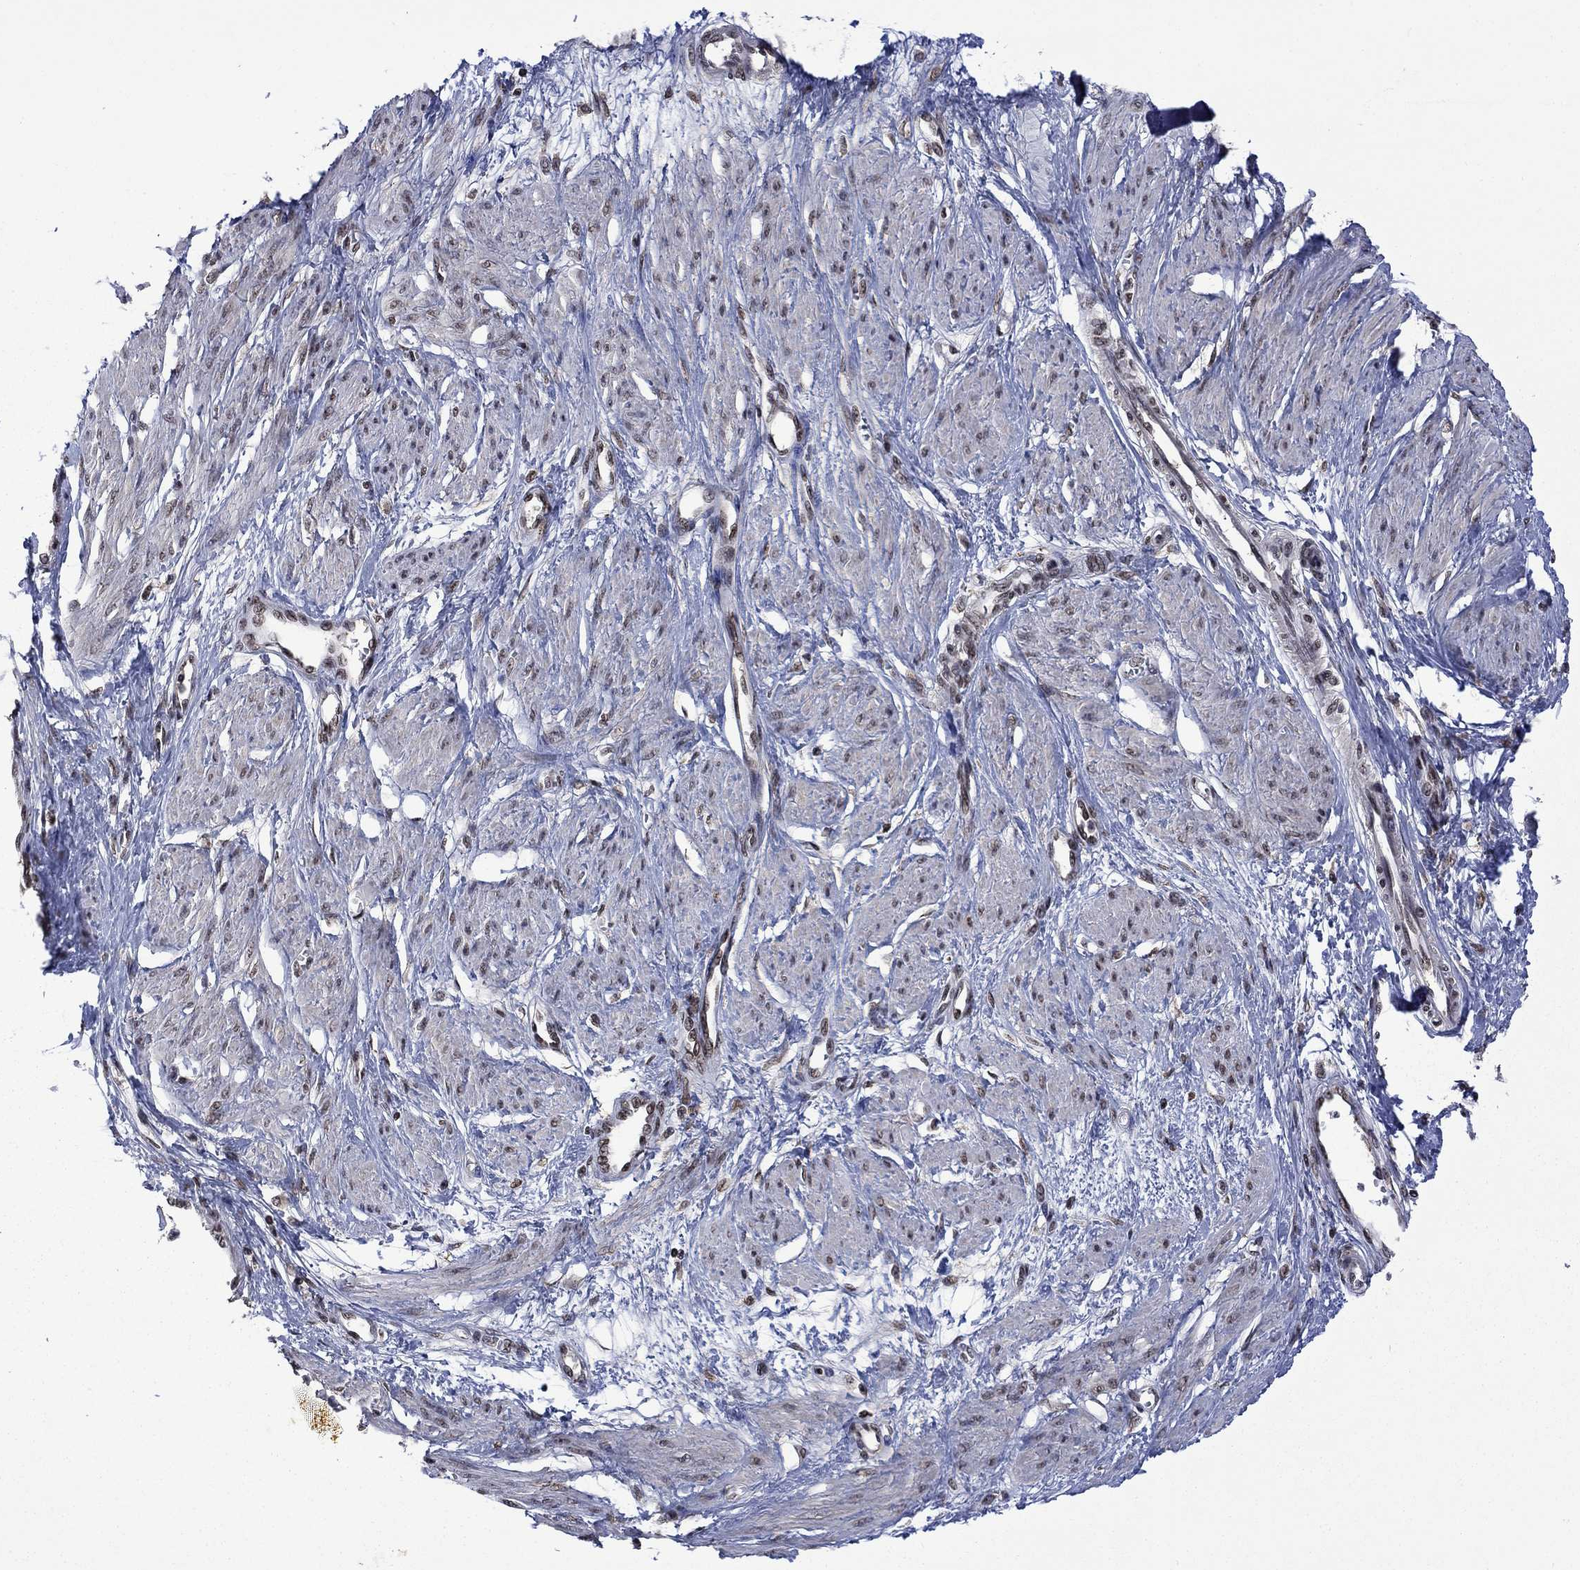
{"staining": {"intensity": "moderate", "quantity": "25%-75%", "location": "nuclear"}, "tissue": "smooth muscle", "cell_type": "Smooth muscle cells", "image_type": "normal", "snomed": [{"axis": "morphology", "description": "Normal tissue, NOS"}, {"axis": "topography", "description": "Smooth muscle"}, {"axis": "topography", "description": "Uterus"}], "caption": "Protein analysis of unremarkable smooth muscle reveals moderate nuclear positivity in about 25%-75% of smooth muscle cells.", "gene": "FBLL1", "patient": {"sex": "female", "age": 39}}